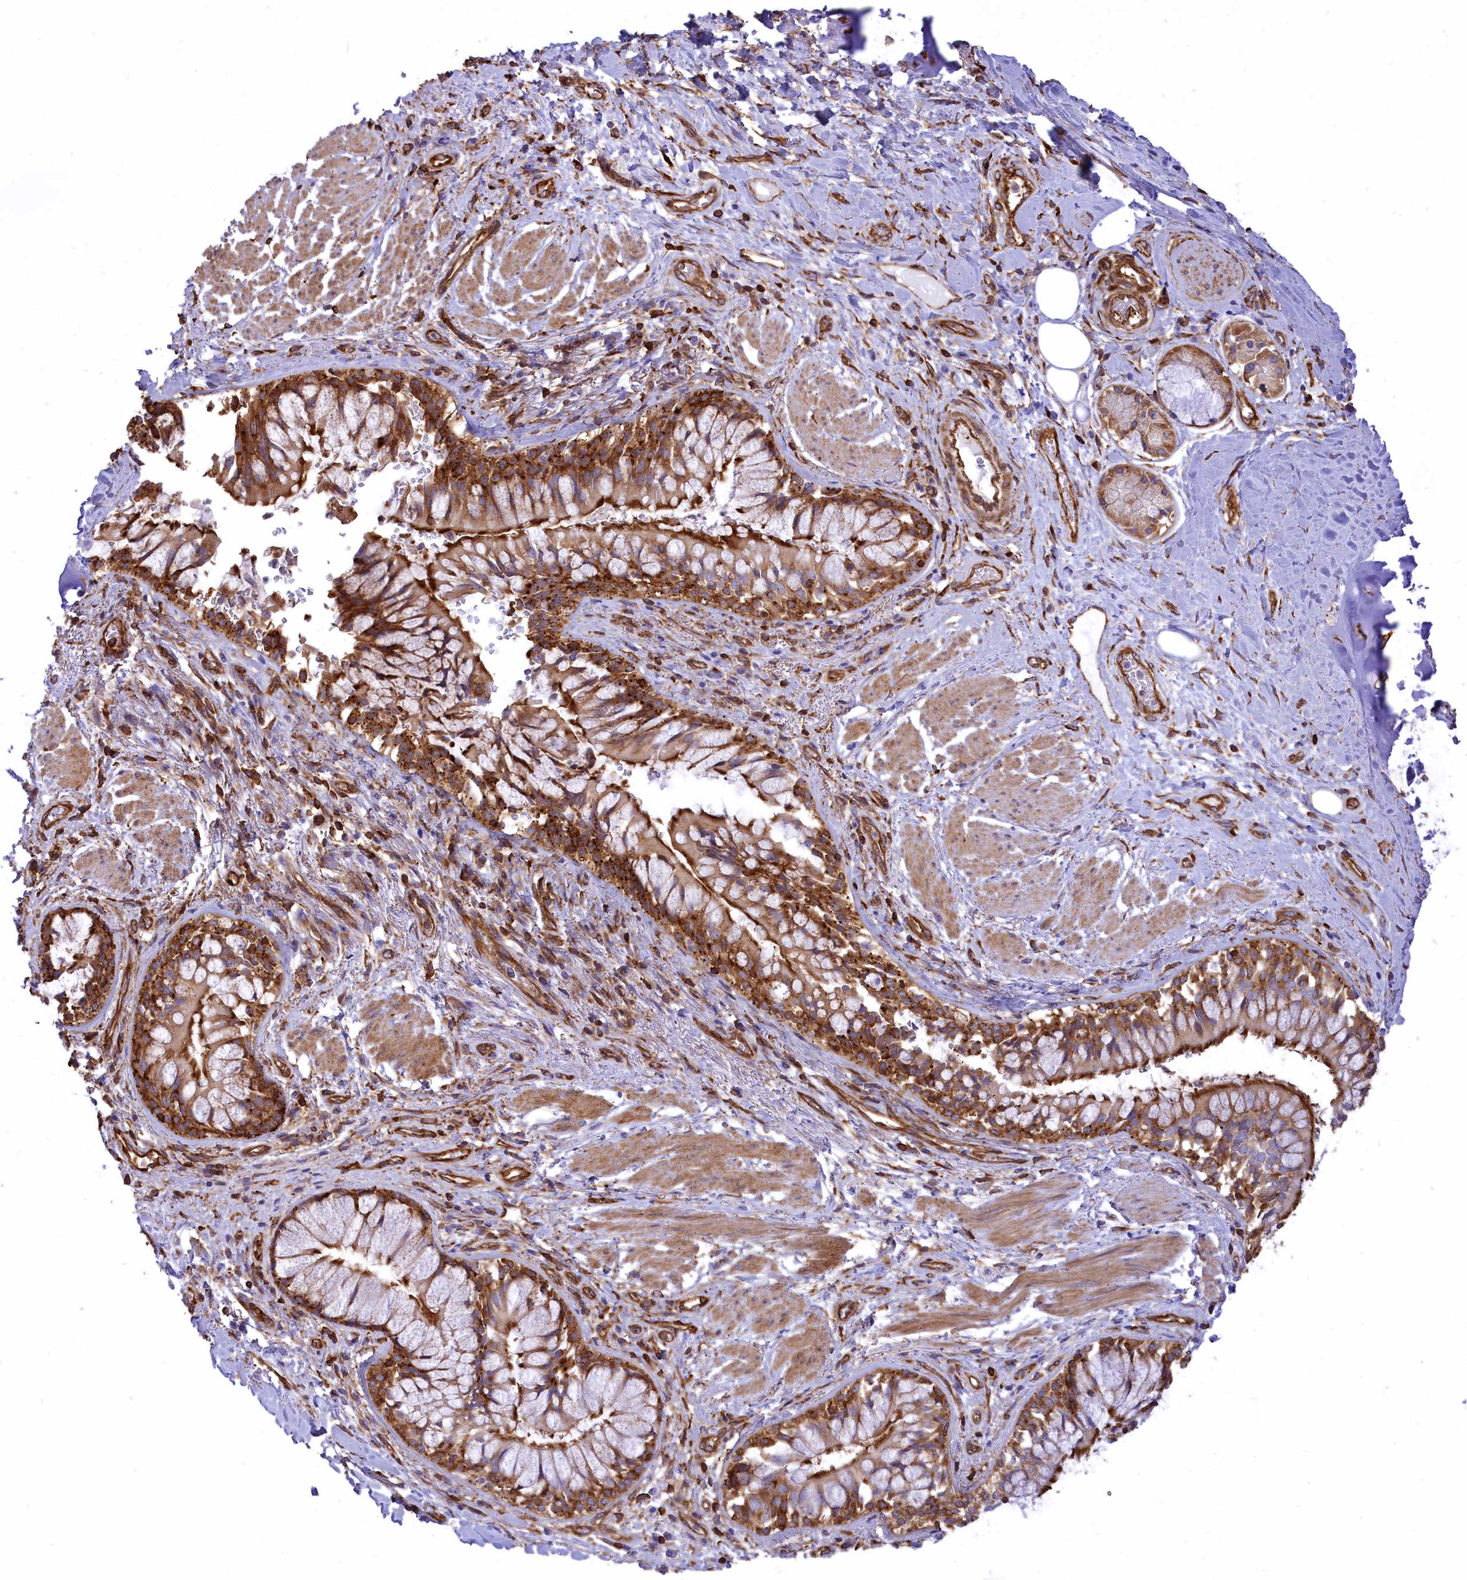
{"staining": {"intensity": "negative", "quantity": "none", "location": "none"}, "tissue": "adipose tissue", "cell_type": "Adipocytes", "image_type": "normal", "snomed": [{"axis": "morphology", "description": "Normal tissue, NOS"}, {"axis": "morphology", "description": "Squamous cell carcinoma, NOS"}, {"axis": "topography", "description": "Bronchus"}, {"axis": "topography", "description": "Lung"}], "caption": "Immunohistochemistry photomicrograph of normal adipose tissue stained for a protein (brown), which demonstrates no positivity in adipocytes.", "gene": "SEPTIN9", "patient": {"sex": "male", "age": 64}}